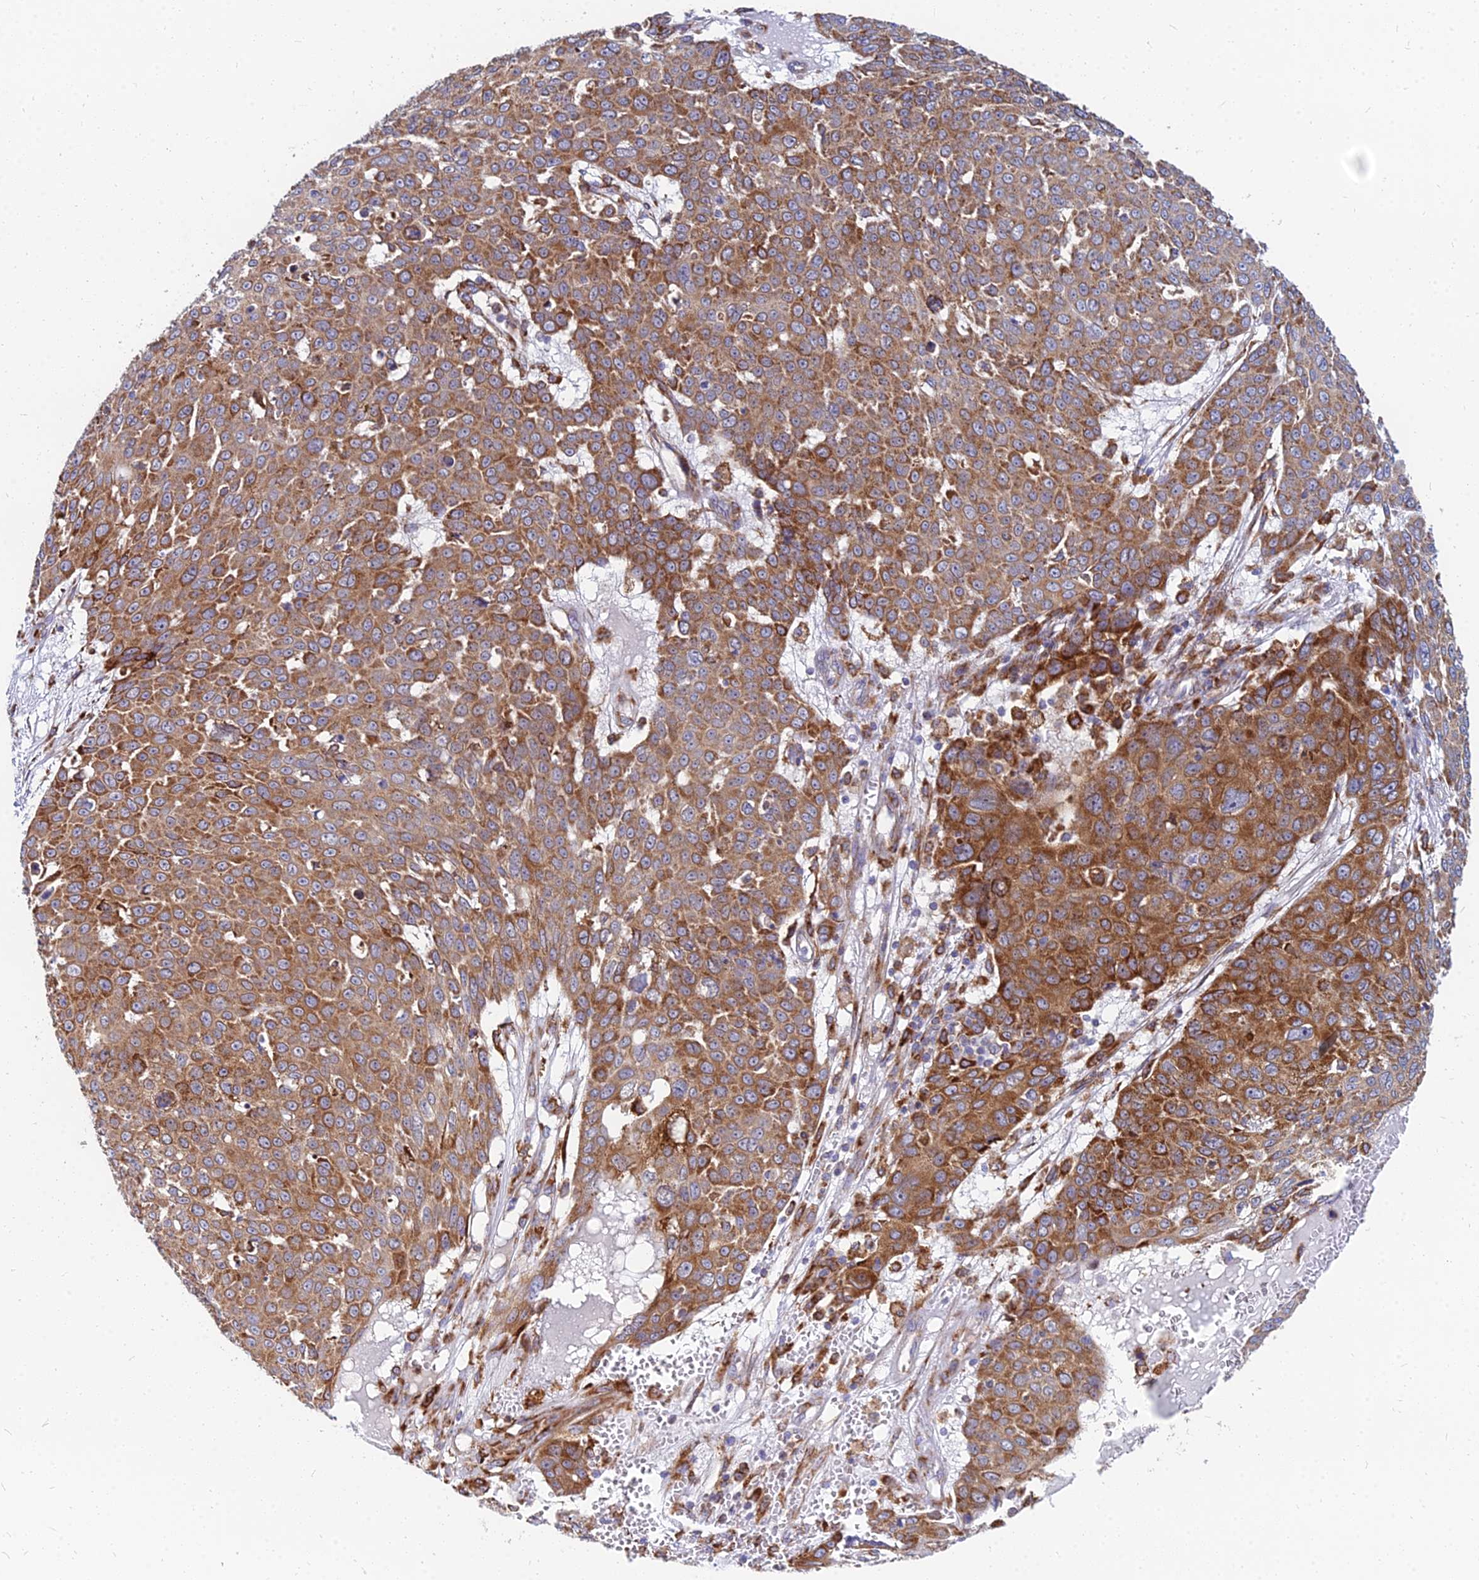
{"staining": {"intensity": "moderate", "quantity": ">75%", "location": "cytoplasmic/membranous"}, "tissue": "skin cancer", "cell_type": "Tumor cells", "image_type": "cancer", "snomed": [{"axis": "morphology", "description": "Squamous cell carcinoma, NOS"}, {"axis": "topography", "description": "Skin"}], "caption": "IHC histopathology image of skin squamous cell carcinoma stained for a protein (brown), which exhibits medium levels of moderate cytoplasmic/membranous positivity in approximately >75% of tumor cells.", "gene": "CCT6B", "patient": {"sex": "male", "age": 71}}